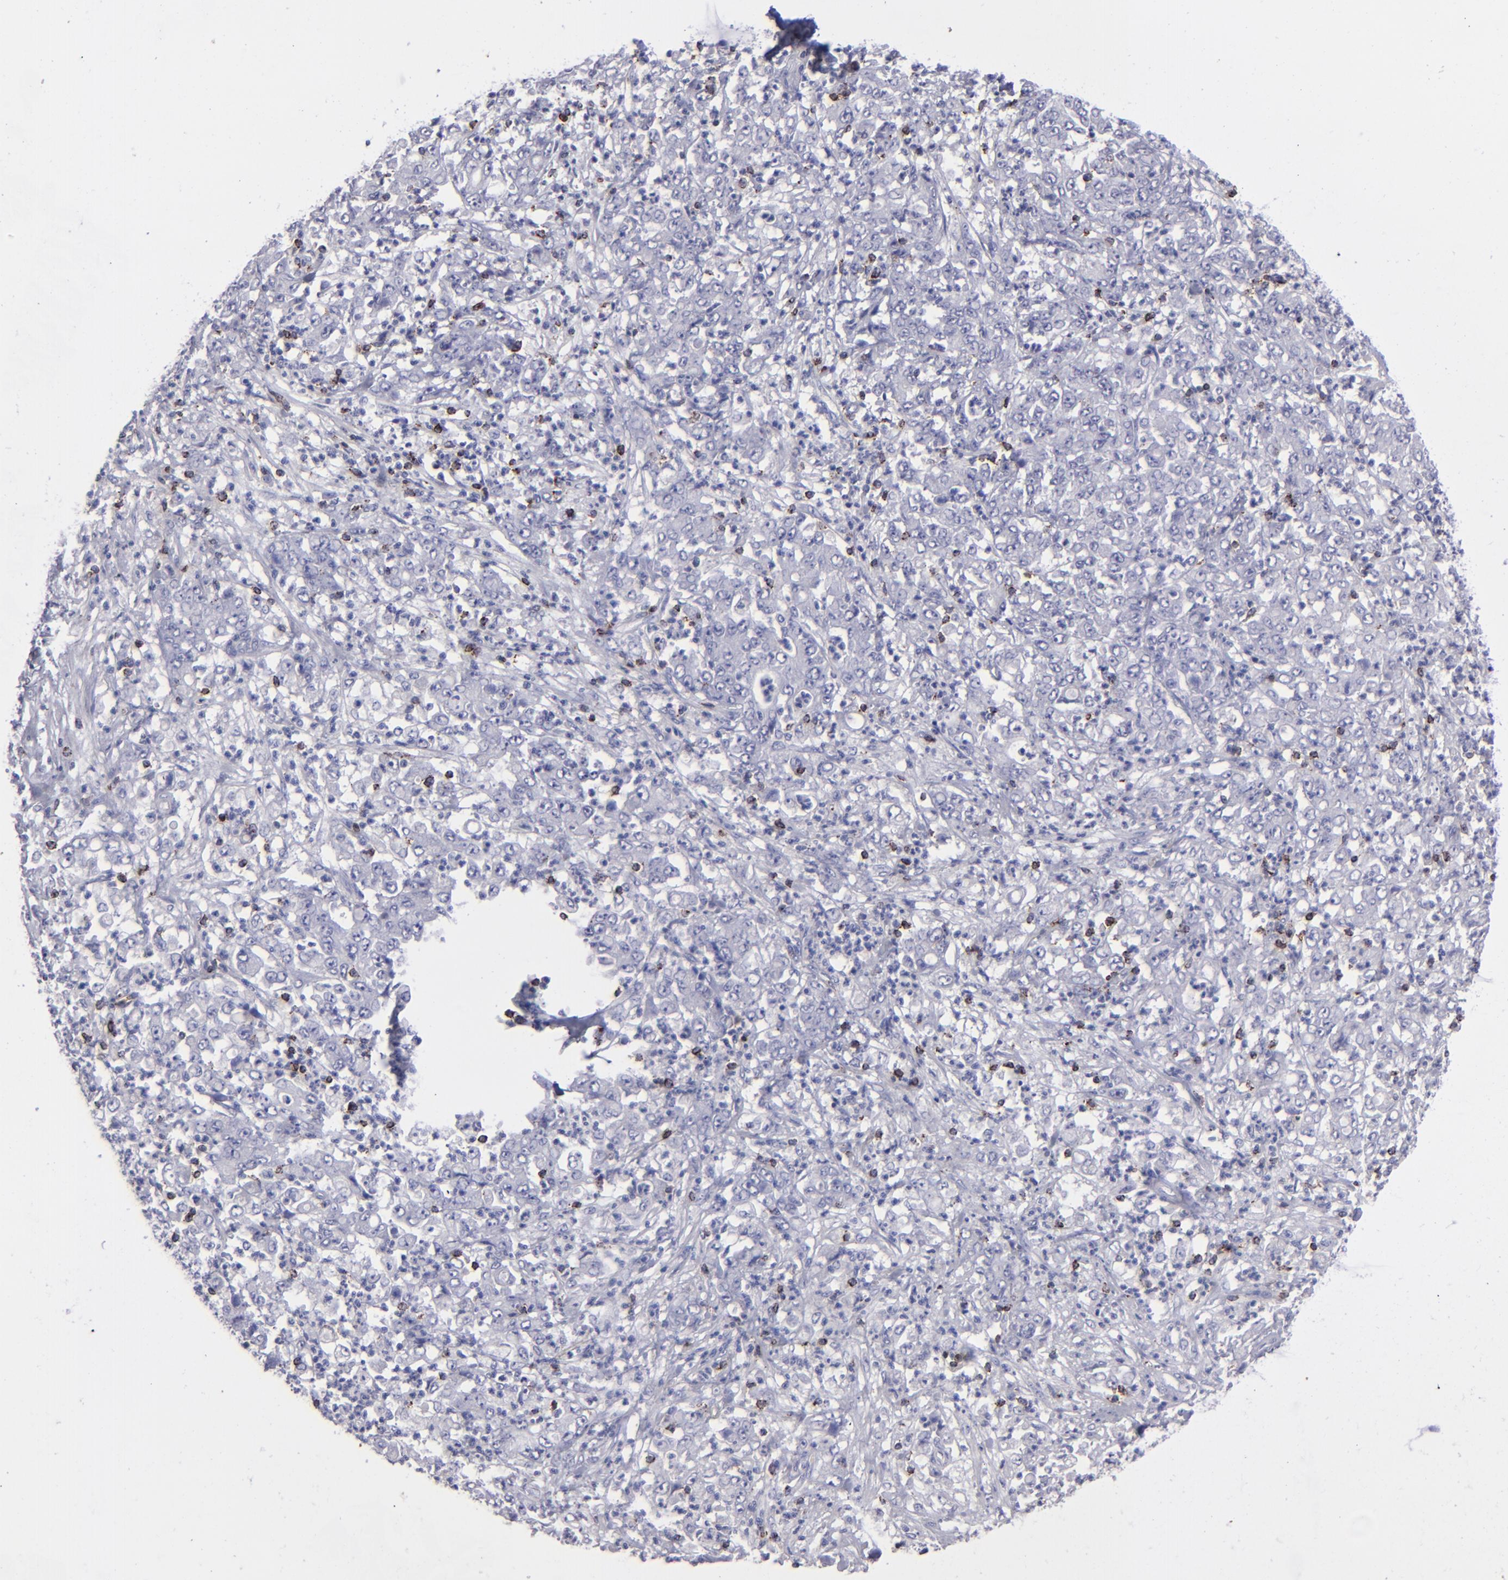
{"staining": {"intensity": "negative", "quantity": "none", "location": "none"}, "tissue": "stomach cancer", "cell_type": "Tumor cells", "image_type": "cancer", "snomed": [{"axis": "morphology", "description": "Adenocarcinoma, NOS"}, {"axis": "topography", "description": "Stomach, lower"}], "caption": "Image shows no significant protein expression in tumor cells of stomach adenocarcinoma.", "gene": "CD2", "patient": {"sex": "female", "age": 71}}